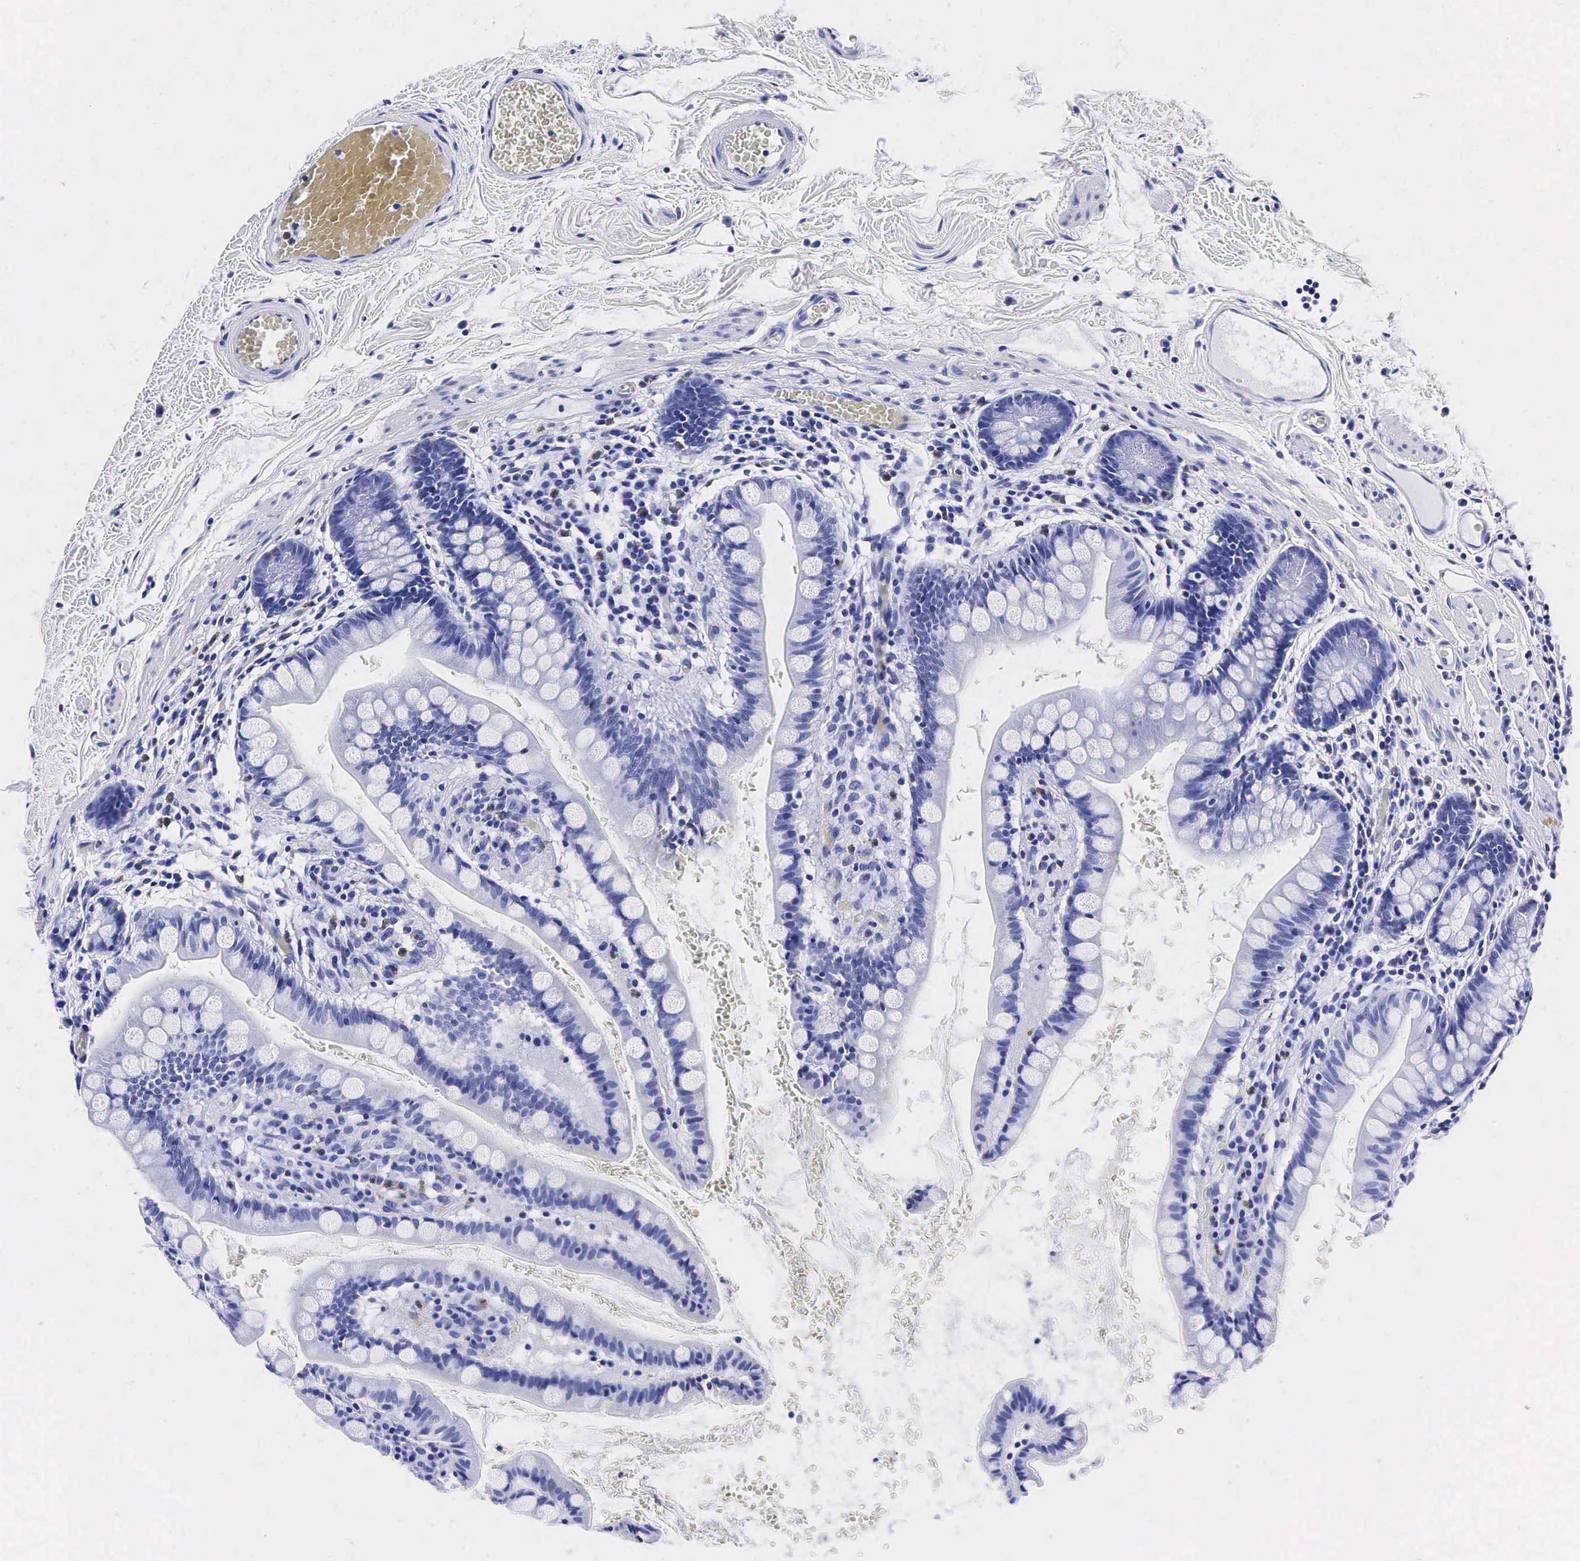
{"staining": {"intensity": "negative", "quantity": "none", "location": "none"}, "tissue": "colon", "cell_type": "Endothelial cells", "image_type": "normal", "snomed": [{"axis": "morphology", "description": "Normal tissue, NOS"}, {"axis": "topography", "description": "Colon"}], "caption": "Human colon stained for a protein using immunohistochemistry (IHC) exhibits no positivity in endothelial cells.", "gene": "TG", "patient": {"sex": "male", "age": 54}}